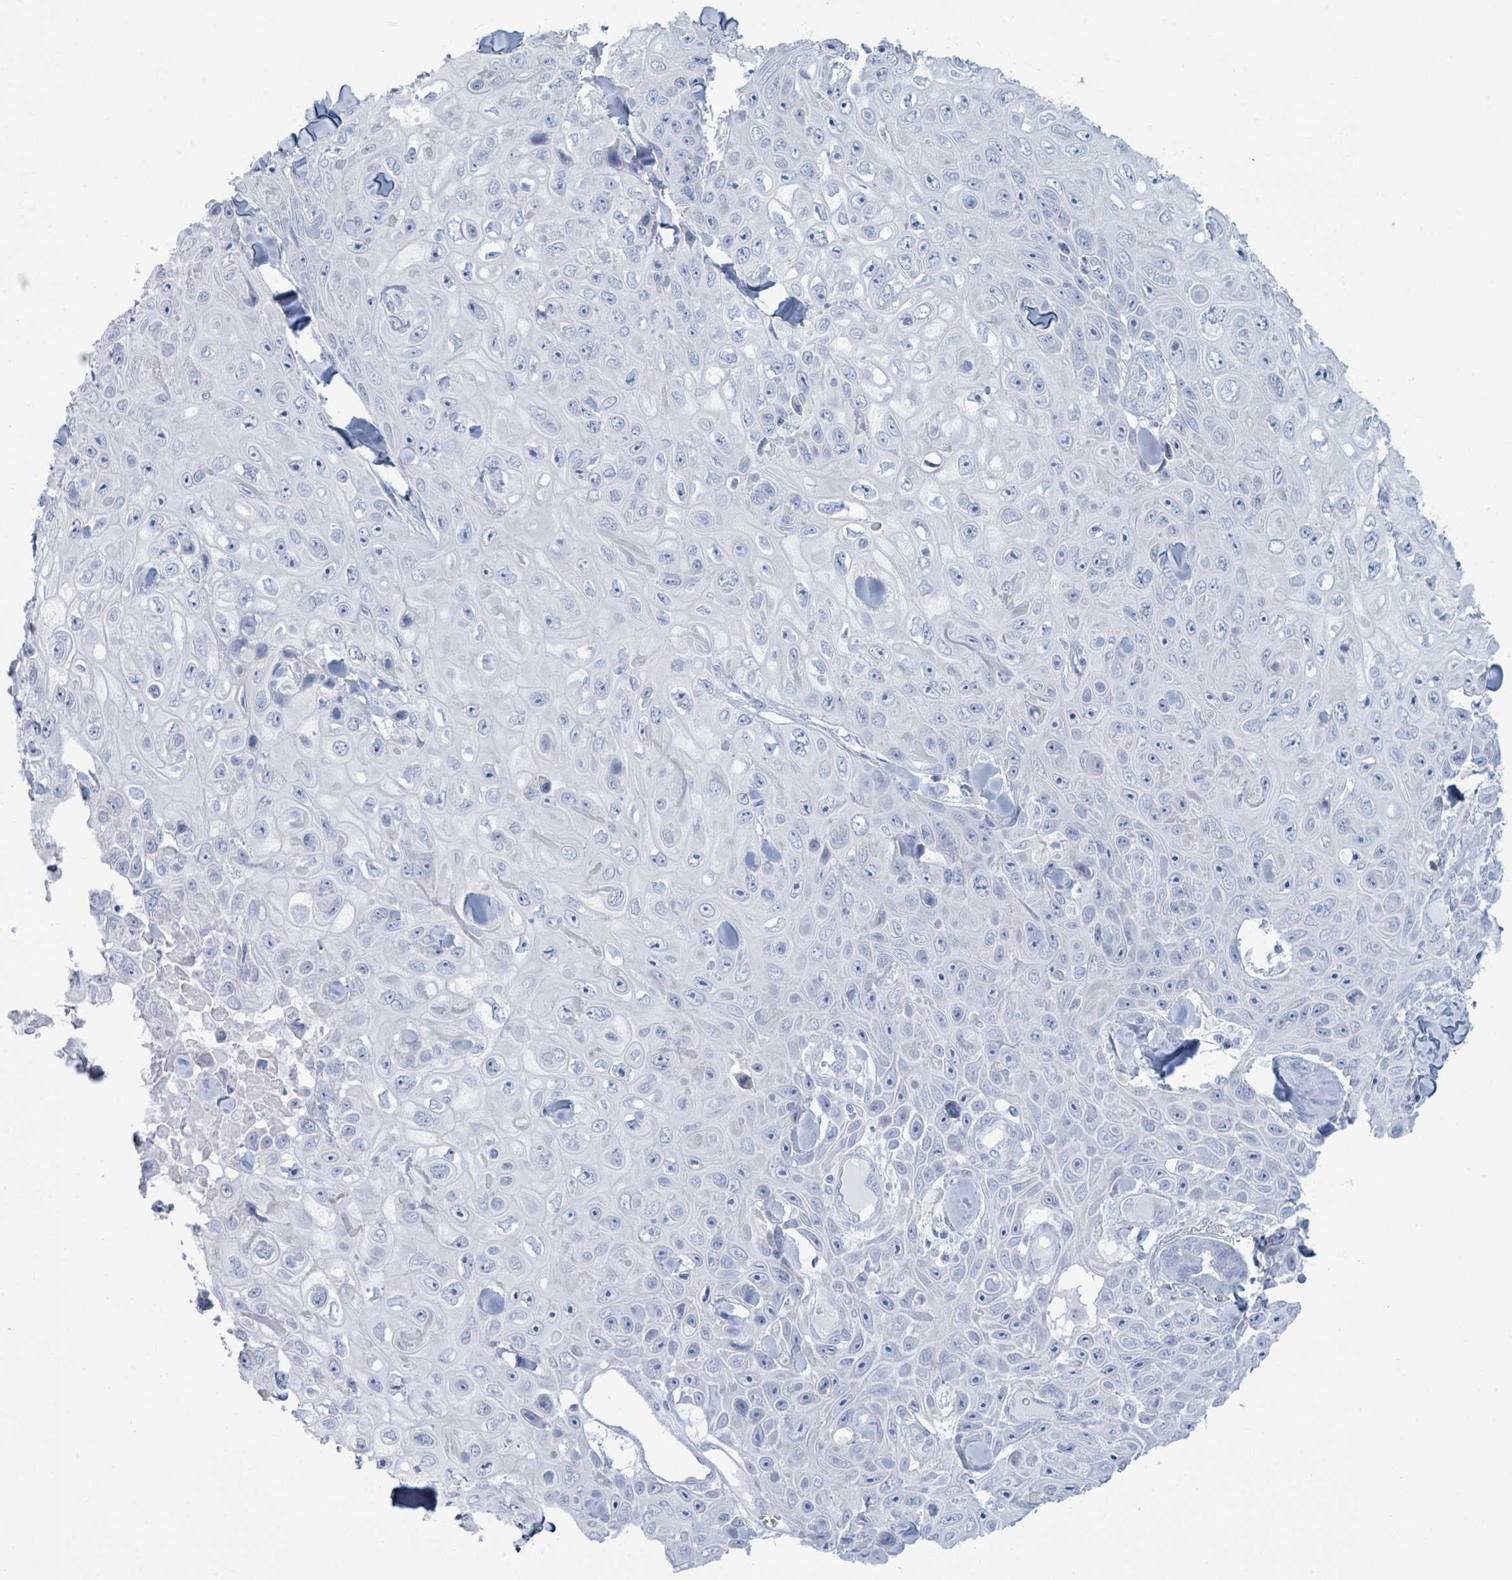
{"staining": {"intensity": "negative", "quantity": "none", "location": "none"}, "tissue": "skin cancer", "cell_type": "Tumor cells", "image_type": "cancer", "snomed": [{"axis": "morphology", "description": "Squamous cell carcinoma, NOS"}, {"axis": "topography", "description": "Skin"}], "caption": "This is an immunohistochemistry micrograph of squamous cell carcinoma (skin). There is no positivity in tumor cells.", "gene": "PGA3", "patient": {"sex": "male", "age": 82}}